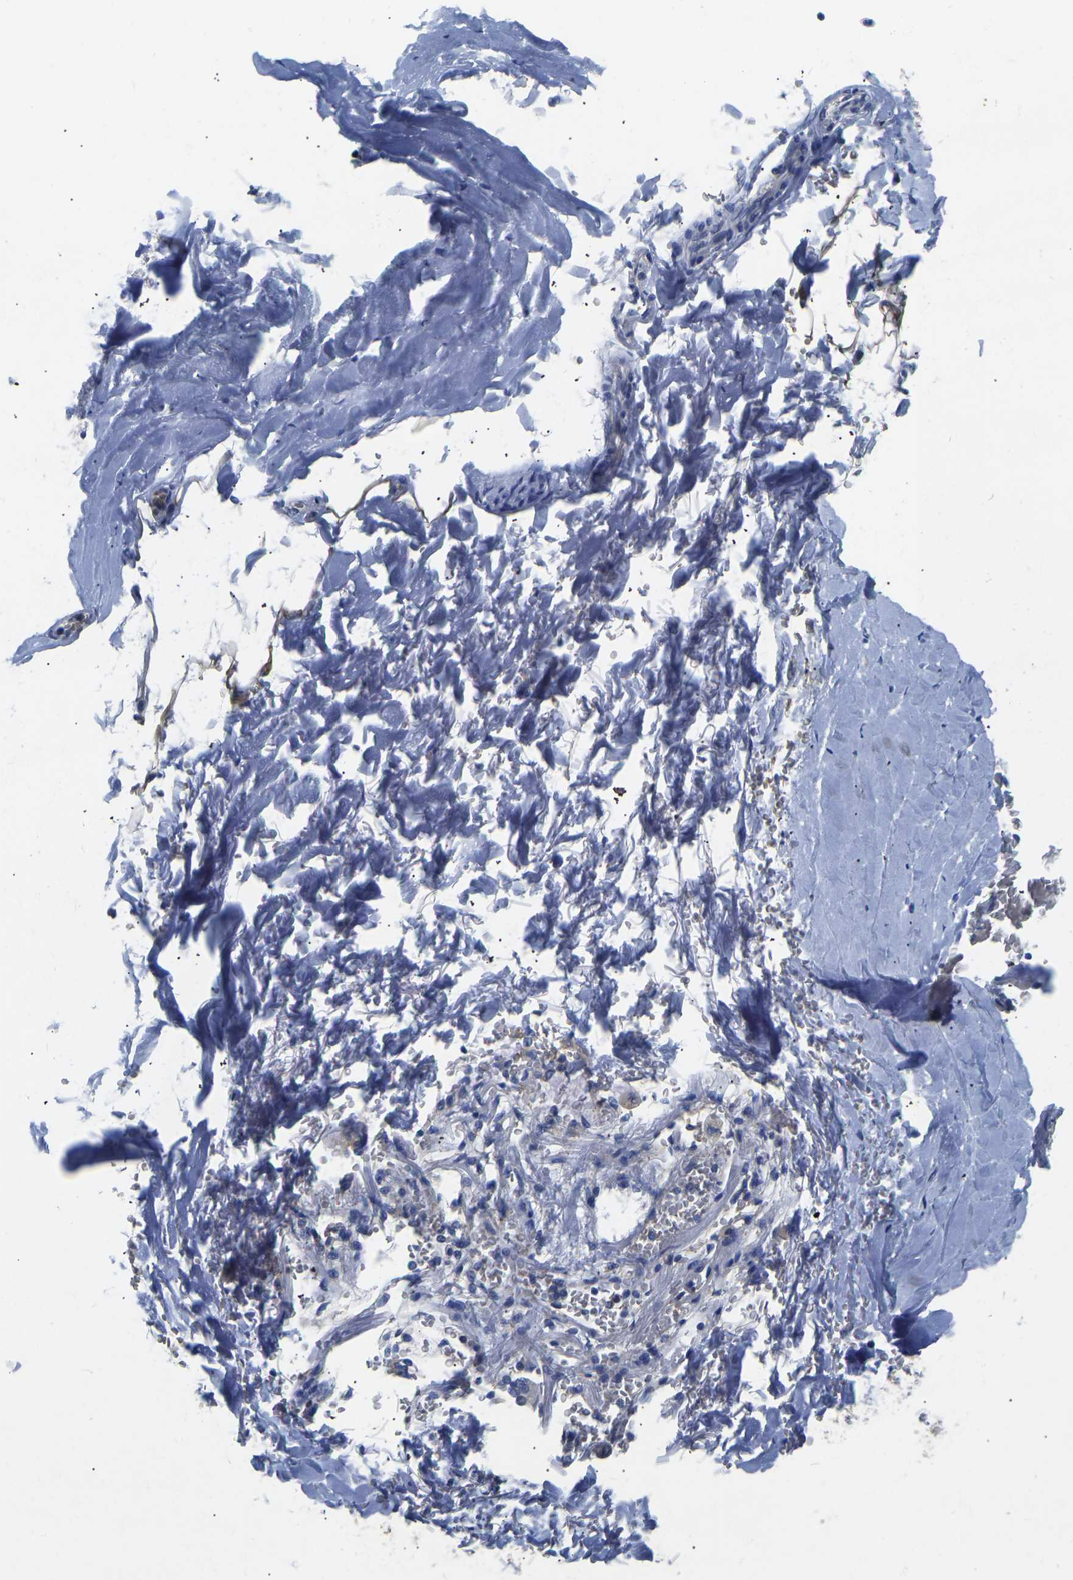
{"staining": {"intensity": "negative", "quantity": "none", "location": "none"}, "tissue": "adipose tissue", "cell_type": "Adipocytes", "image_type": "normal", "snomed": [{"axis": "morphology", "description": "Normal tissue, NOS"}, {"axis": "topography", "description": "Cartilage tissue"}, {"axis": "topography", "description": "Lung"}], "caption": "The histopathology image demonstrates no staining of adipocytes in unremarkable adipose tissue.", "gene": "RBP1", "patient": {"sex": "female", "age": 77}}